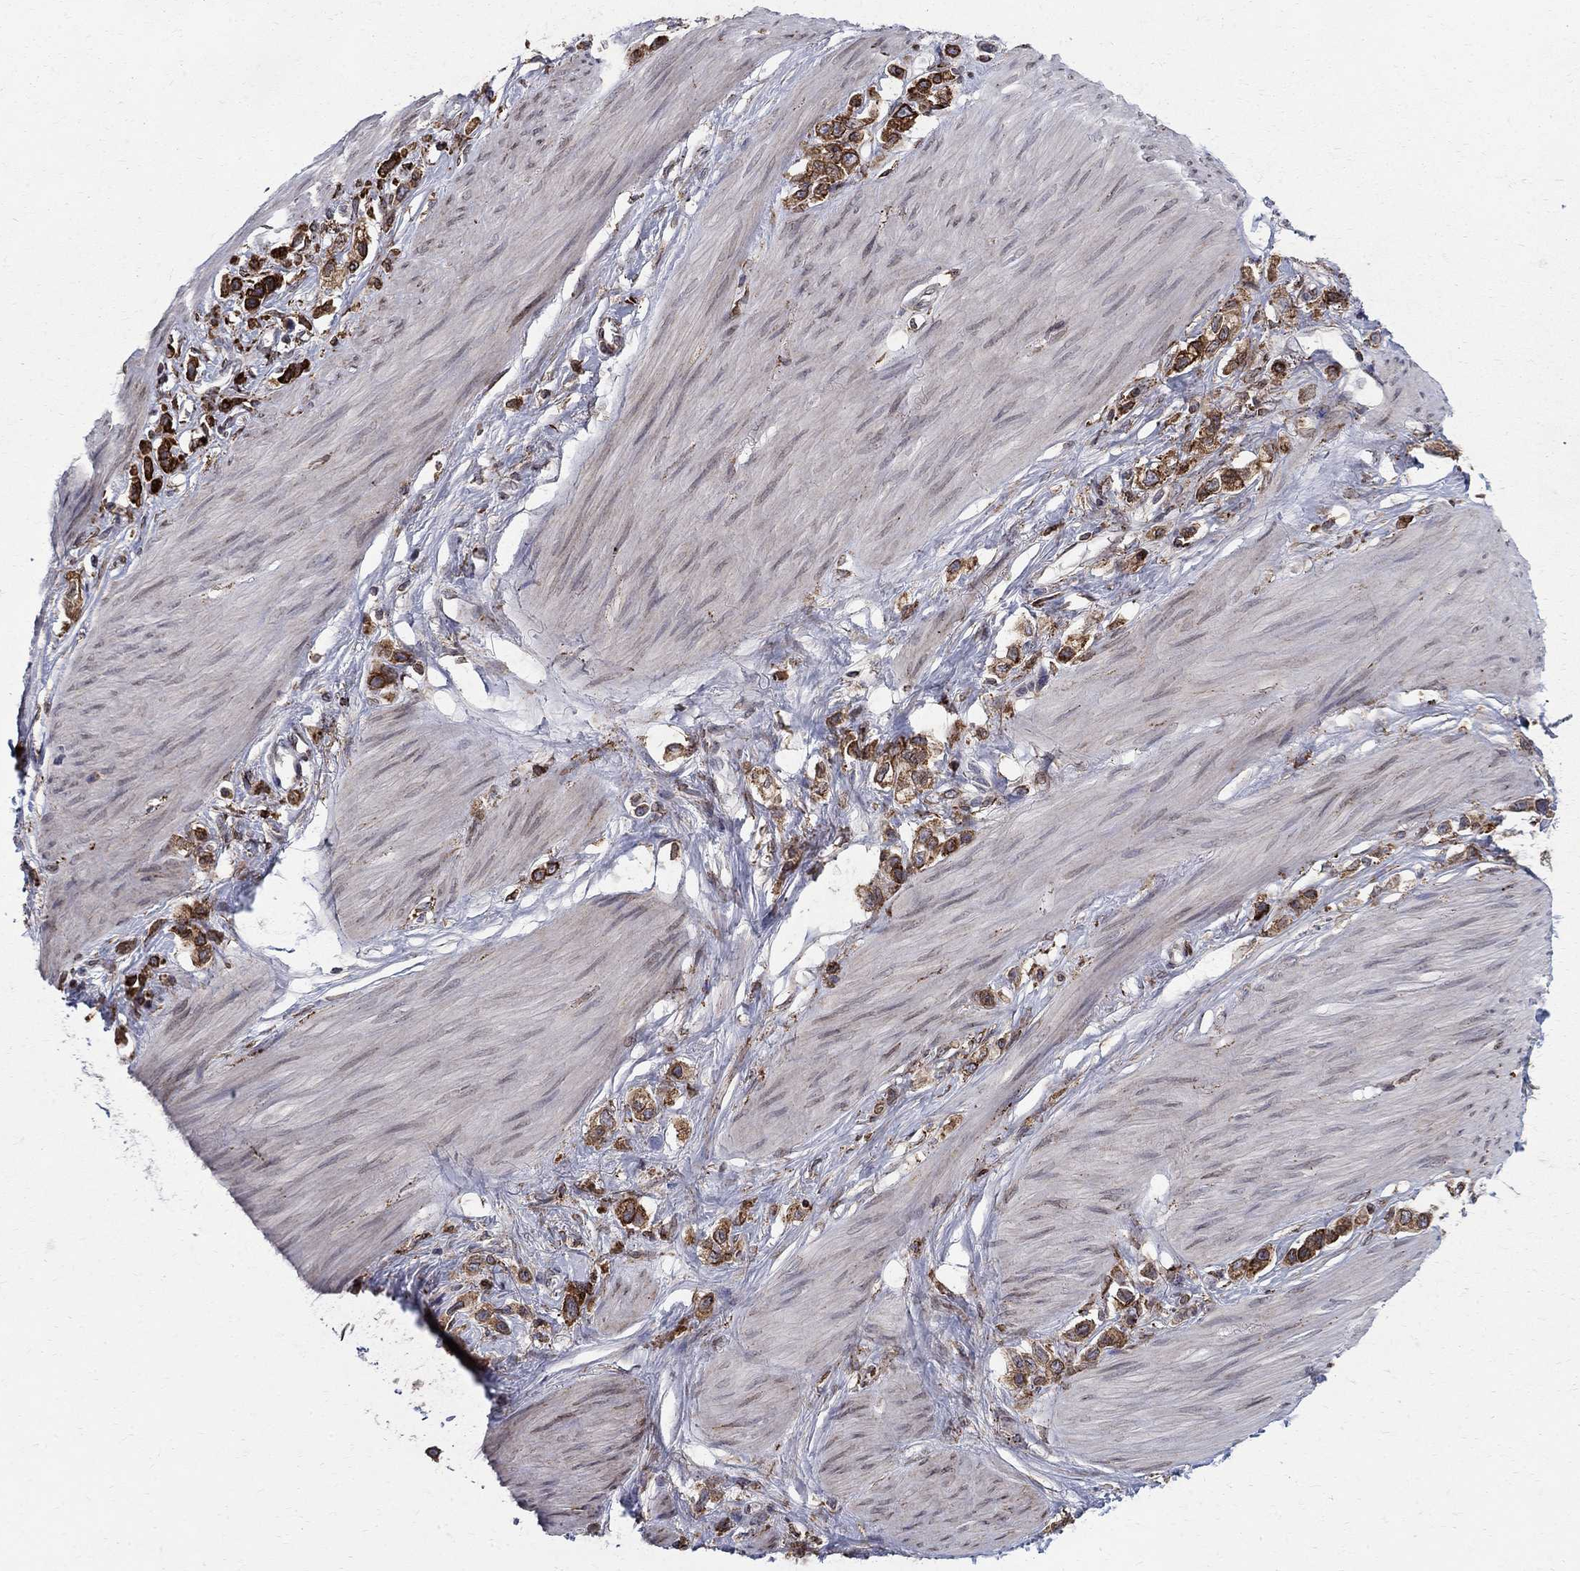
{"staining": {"intensity": "strong", "quantity": ">75%", "location": "cytoplasmic/membranous"}, "tissue": "stomach cancer", "cell_type": "Tumor cells", "image_type": "cancer", "snomed": [{"axis": "morphology", "description": "Normal tissue, NOS"}, {"axis": "morphology", "description": "Adenocarcinoma, NOS"}, {"axis": "morphology", "description": "Adenocarcinoma, High grade"}, {"axis": "topography", "description": "Stomach, upper"}, {"axis": "topography", "description": "Stomach"}], "caption": "A histopathology image of stomach cancer (high-grade adenocarcinoma) stained for a protein shows strong cytoplasmic/membranous brown staining in tumor cells.", "gene": "CAB39L", "patient": {"sex": "female", "age": 65}}